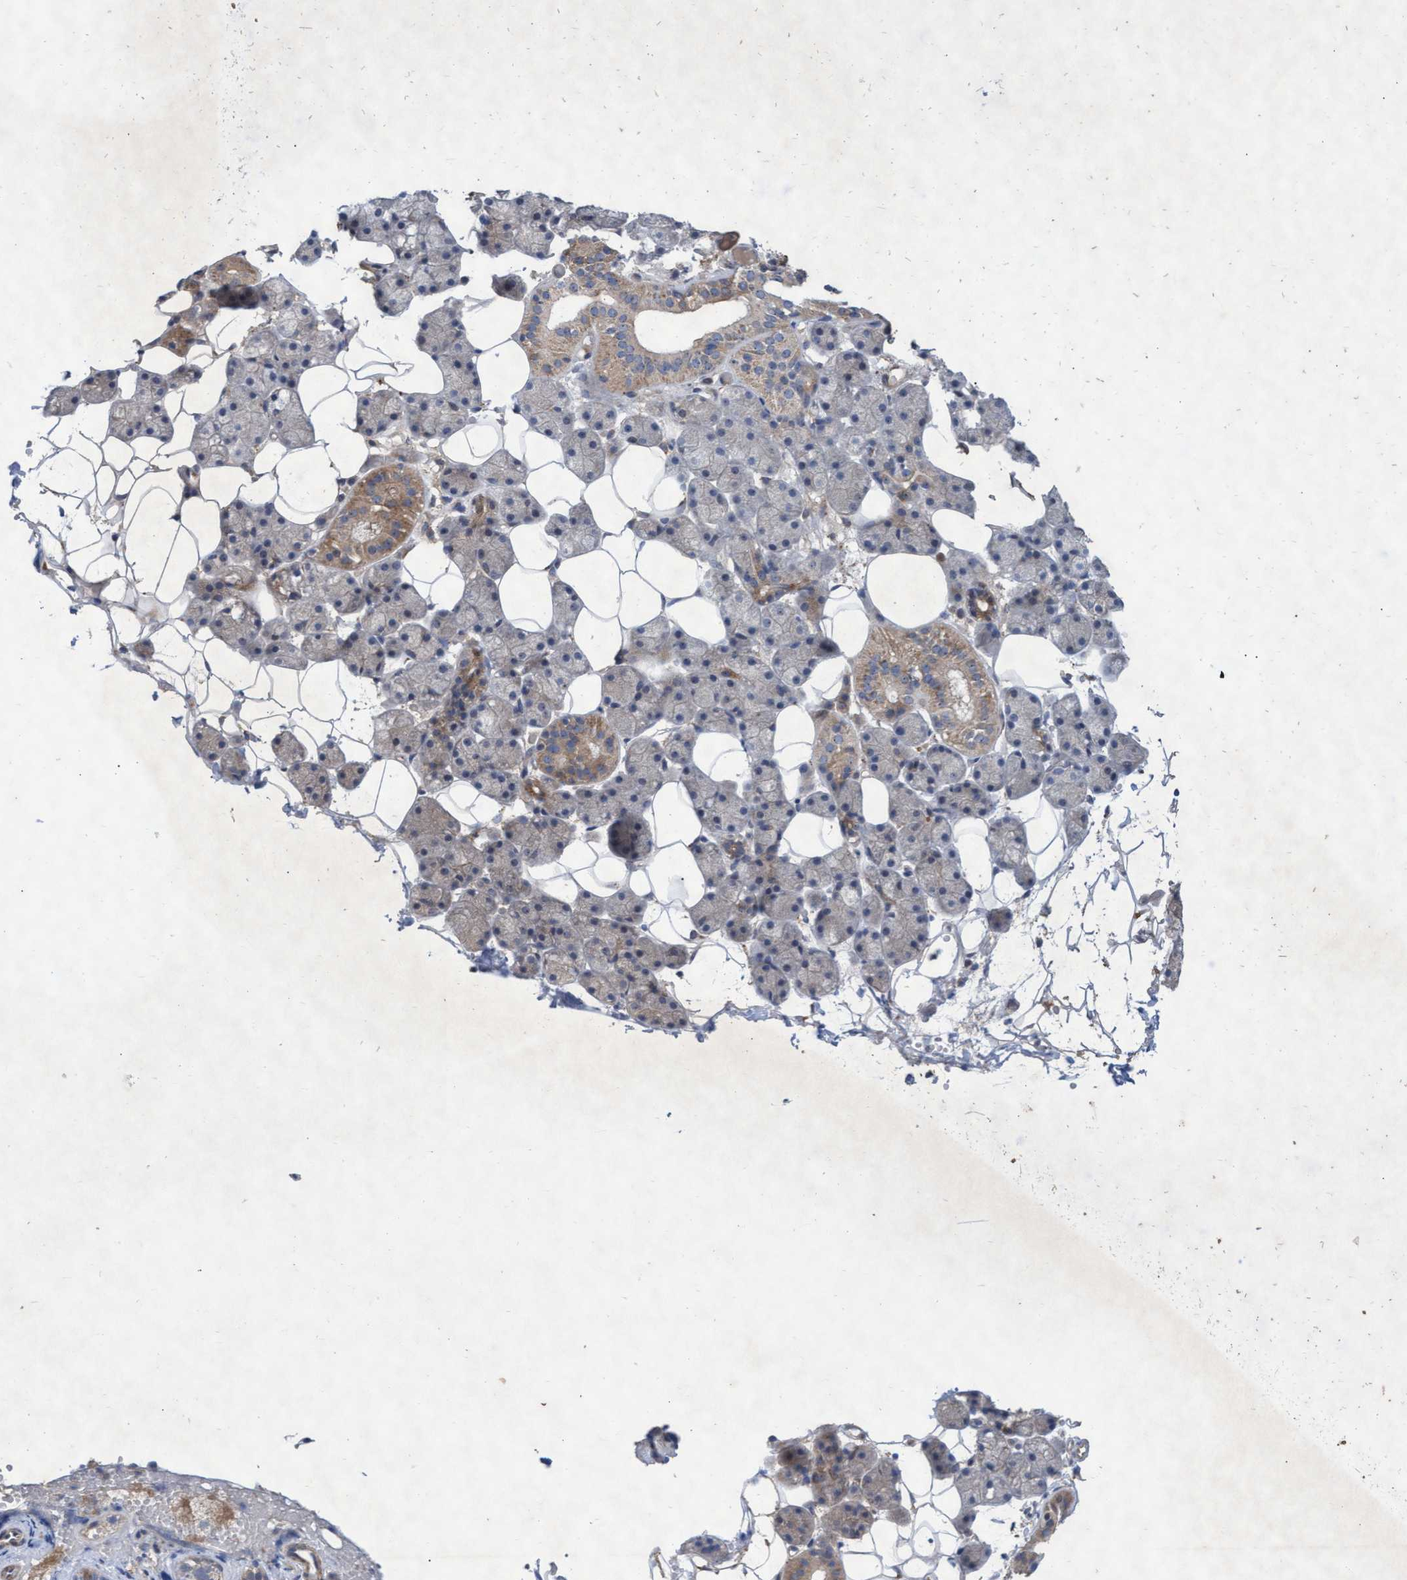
{"staining": {"intensity": "moderate", "quantity": "25%-75%", "location": "cytoplasmic/membranous"}, "tissue": "salivary gland", "cell_type": "Glandular cells", "image_type": "normal", "snomed": [{"axis": "morphology", "description": "Normal tissue, NOS"}, {"axis": "topography", "description": "Salivary gland"}], "caption": "A medium amount of moderate cytoplasmic/membranous expression is seen in about 25%-75% of glandular cells in normal salivary gland. (DAB IHC, brown staining for protein, blue staining for nuclei).", "gene": "ABCF2", "patient": {"sex": "female", "age": 33}}